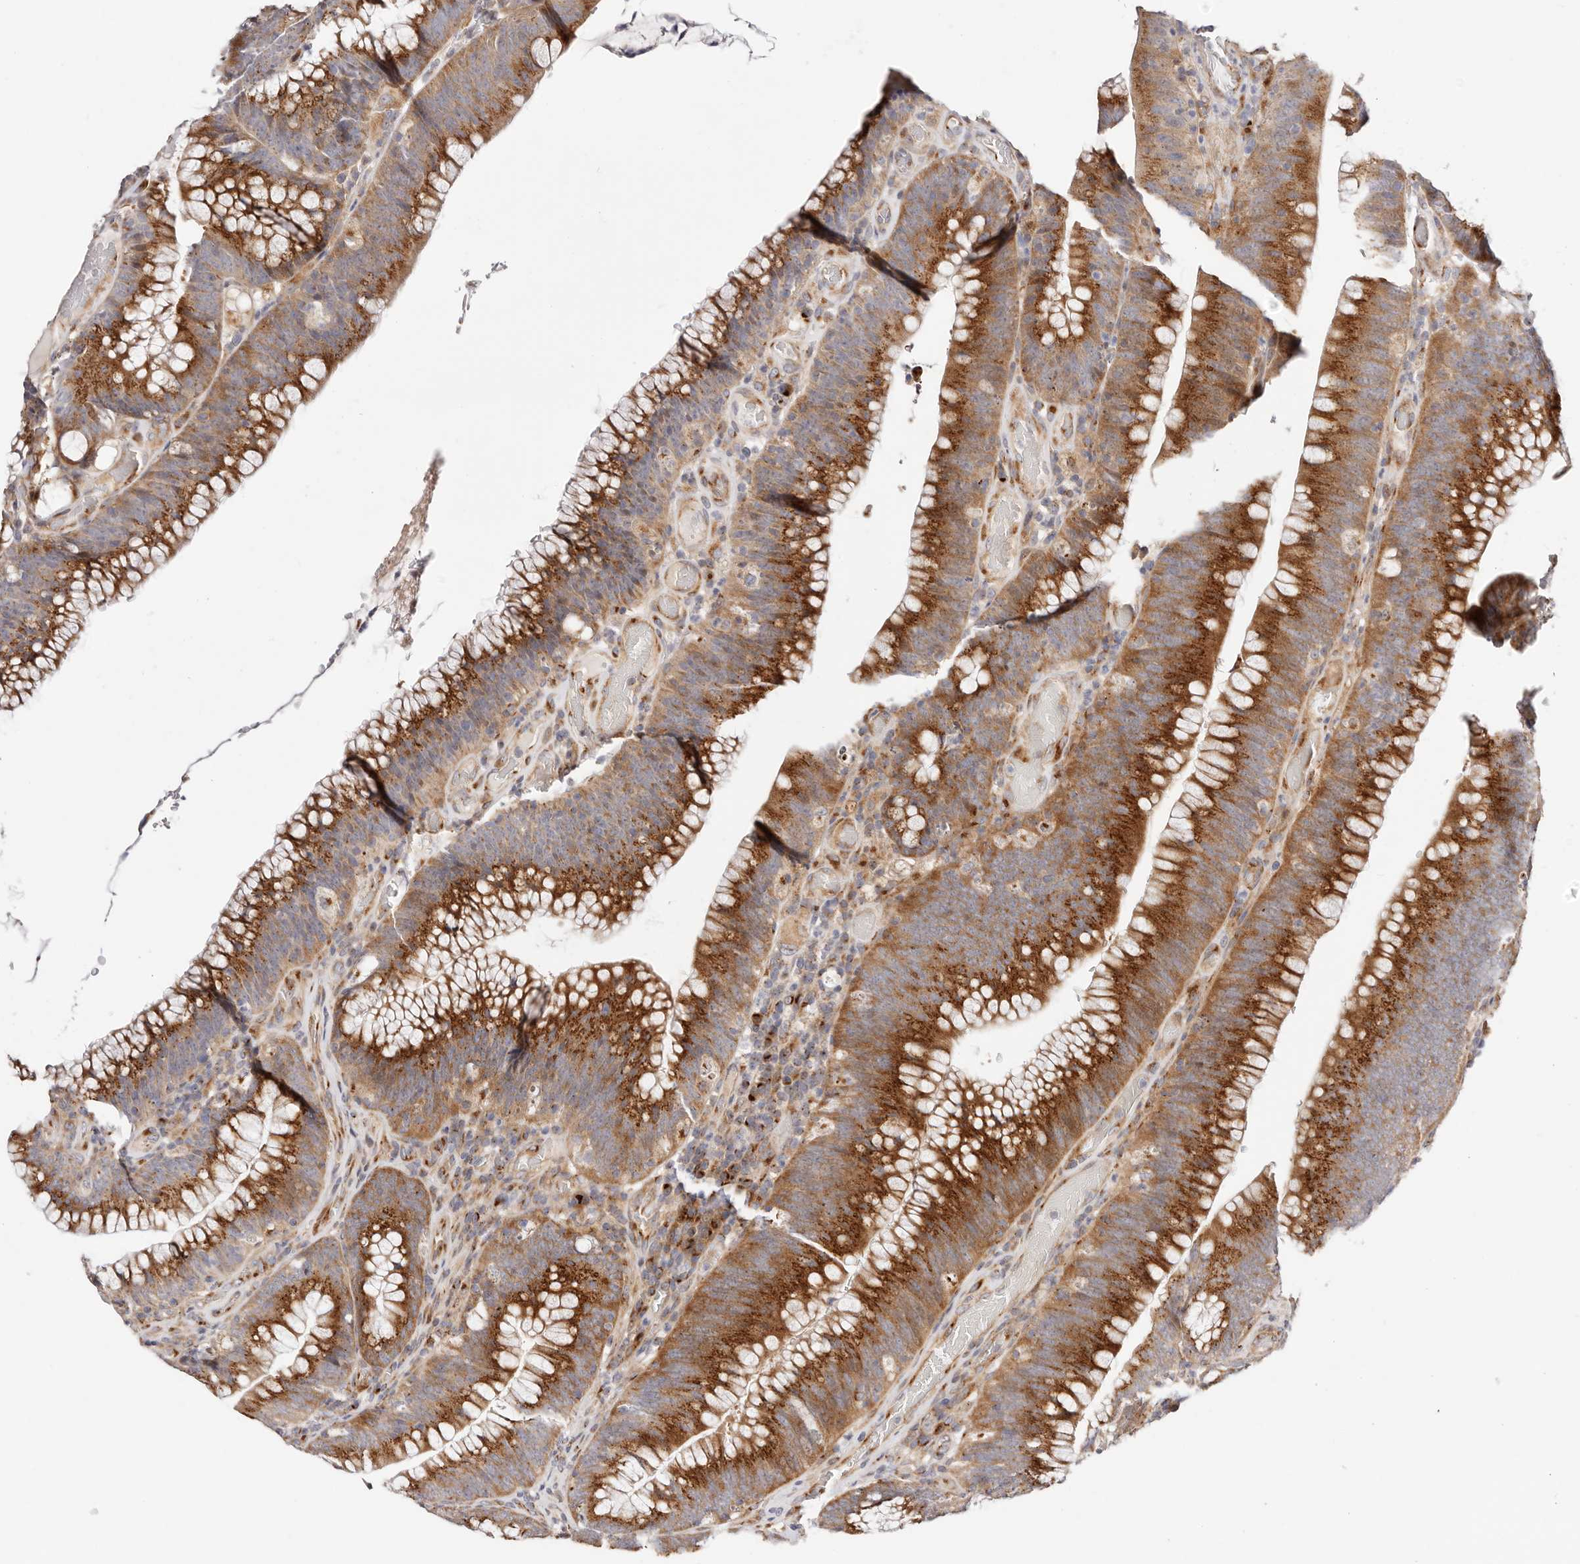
{"staining": {"intensity": "strong", "quantity": ">75%", "location": "cytoplasmic/membranous"}, "tissue": "colorectal cancer", "cell_type": "Tumor cells", "image_type": "cancer", "snomed": [{"axis": "morphology", "description": "Normal tissue, NOS"}, {"axis": "topography", "description": "Colon"}], "caption": "Brown immunohistochemical staining in colorectal cancer exhibits strong cytoplasmic/membranous positivity in approximately >75% of tumor cells.", "gene": "MAPK6", "patient": {"sex": "female", "age": 82}}